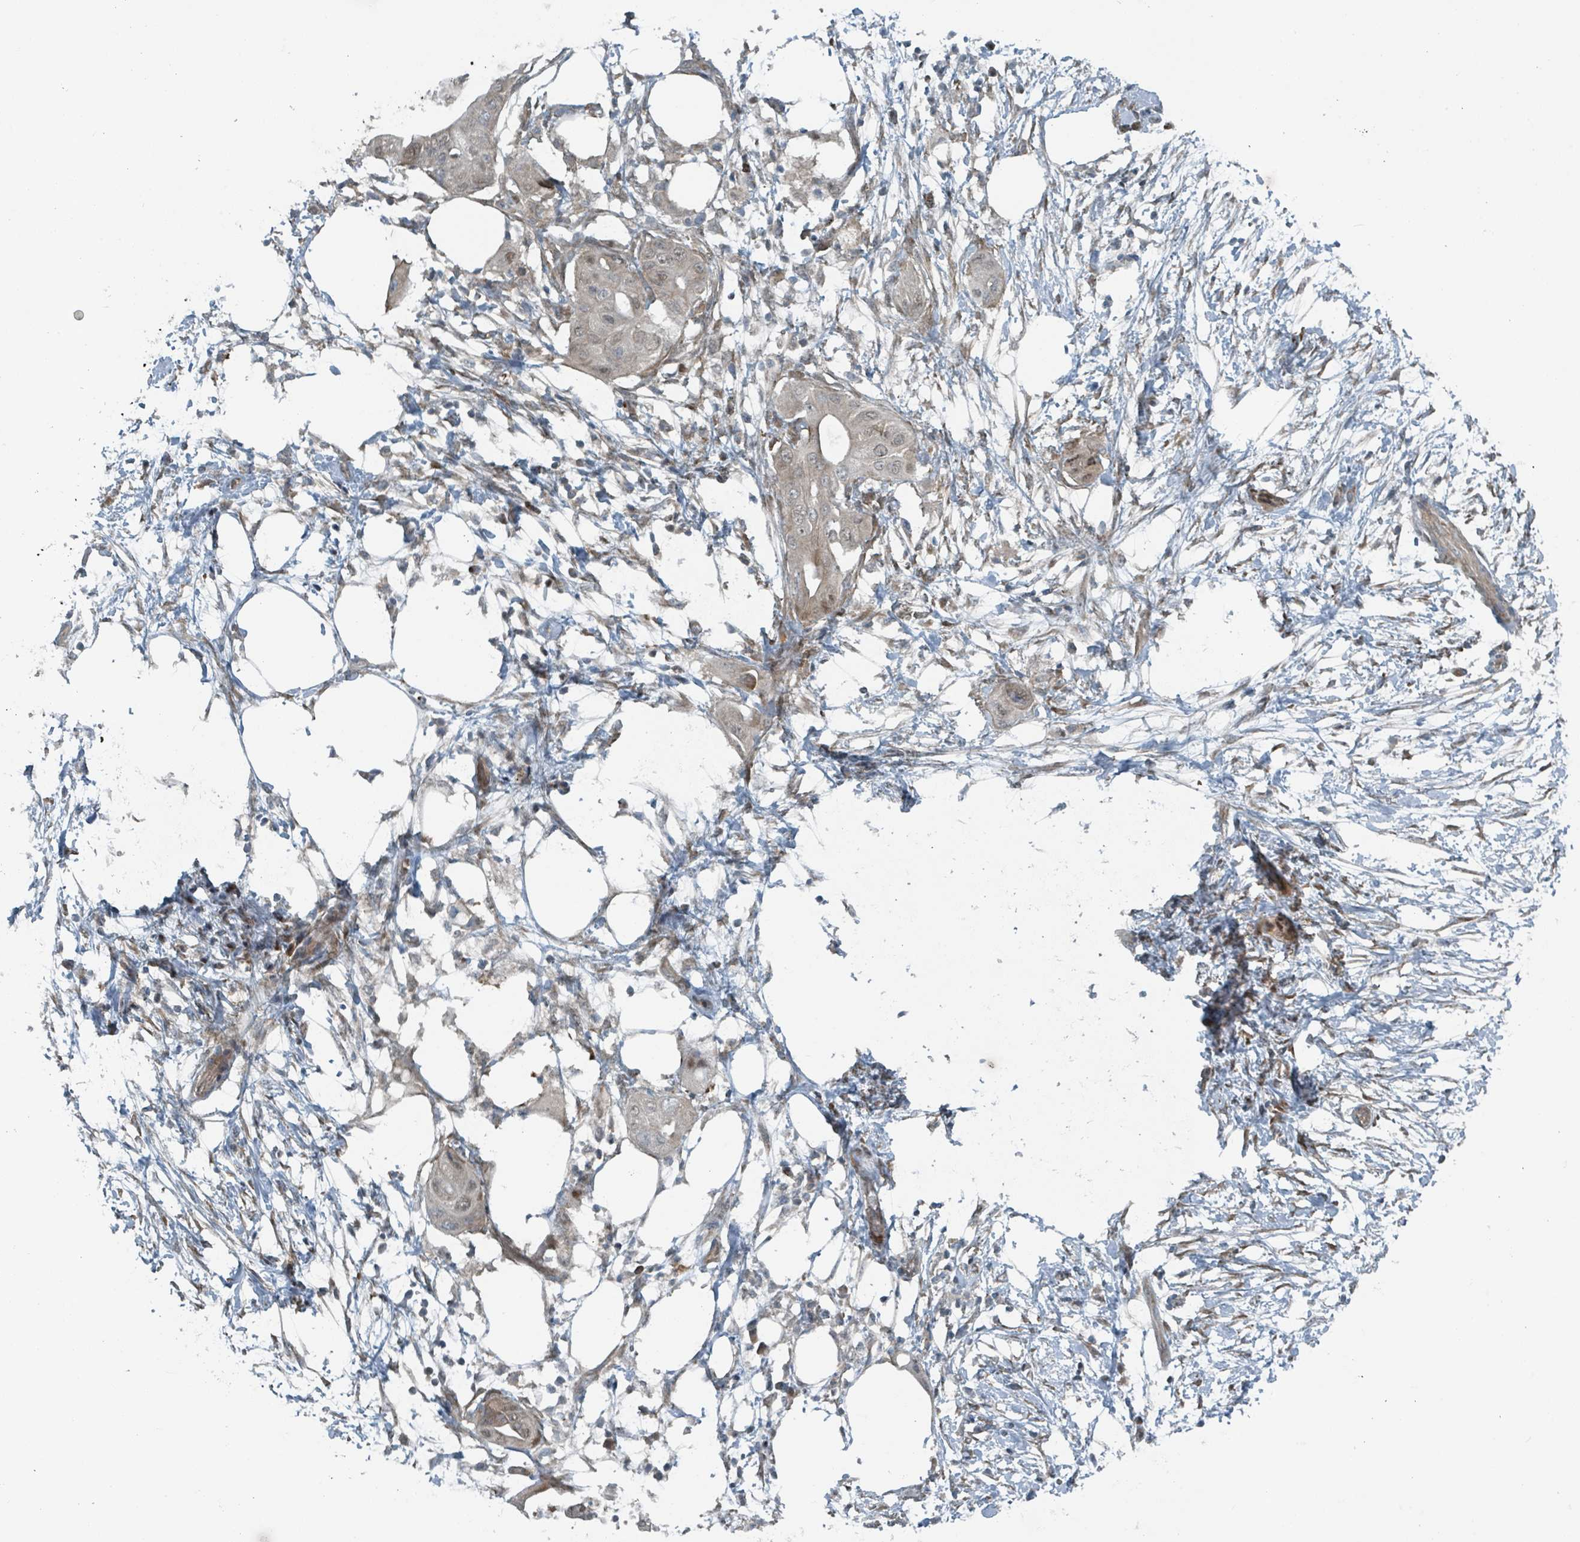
{"staining": {"intensity": "weak", "quantity": "<25%", "location": "cytoplasmic/membranous,nuclear"}, "tissue": "pancreatic cancer", "cell_type": "Tumor cells", "image_type": "cancer", "snomed": [{"axis": "morphology", "description": "Adenocarcinoma, NOS"}, {"axis": "topography", "description": "Pancreas"}], "caption": "IHC histopathology image of neoplastic tissue: human pancreatic adenocarcinoma stained with DAB (3,3'-diaminobenzidine) displays no significant protein positivity in tumor cells.", "gene": "RHPN2", "patient": {"sex": "male", "age": 68}}